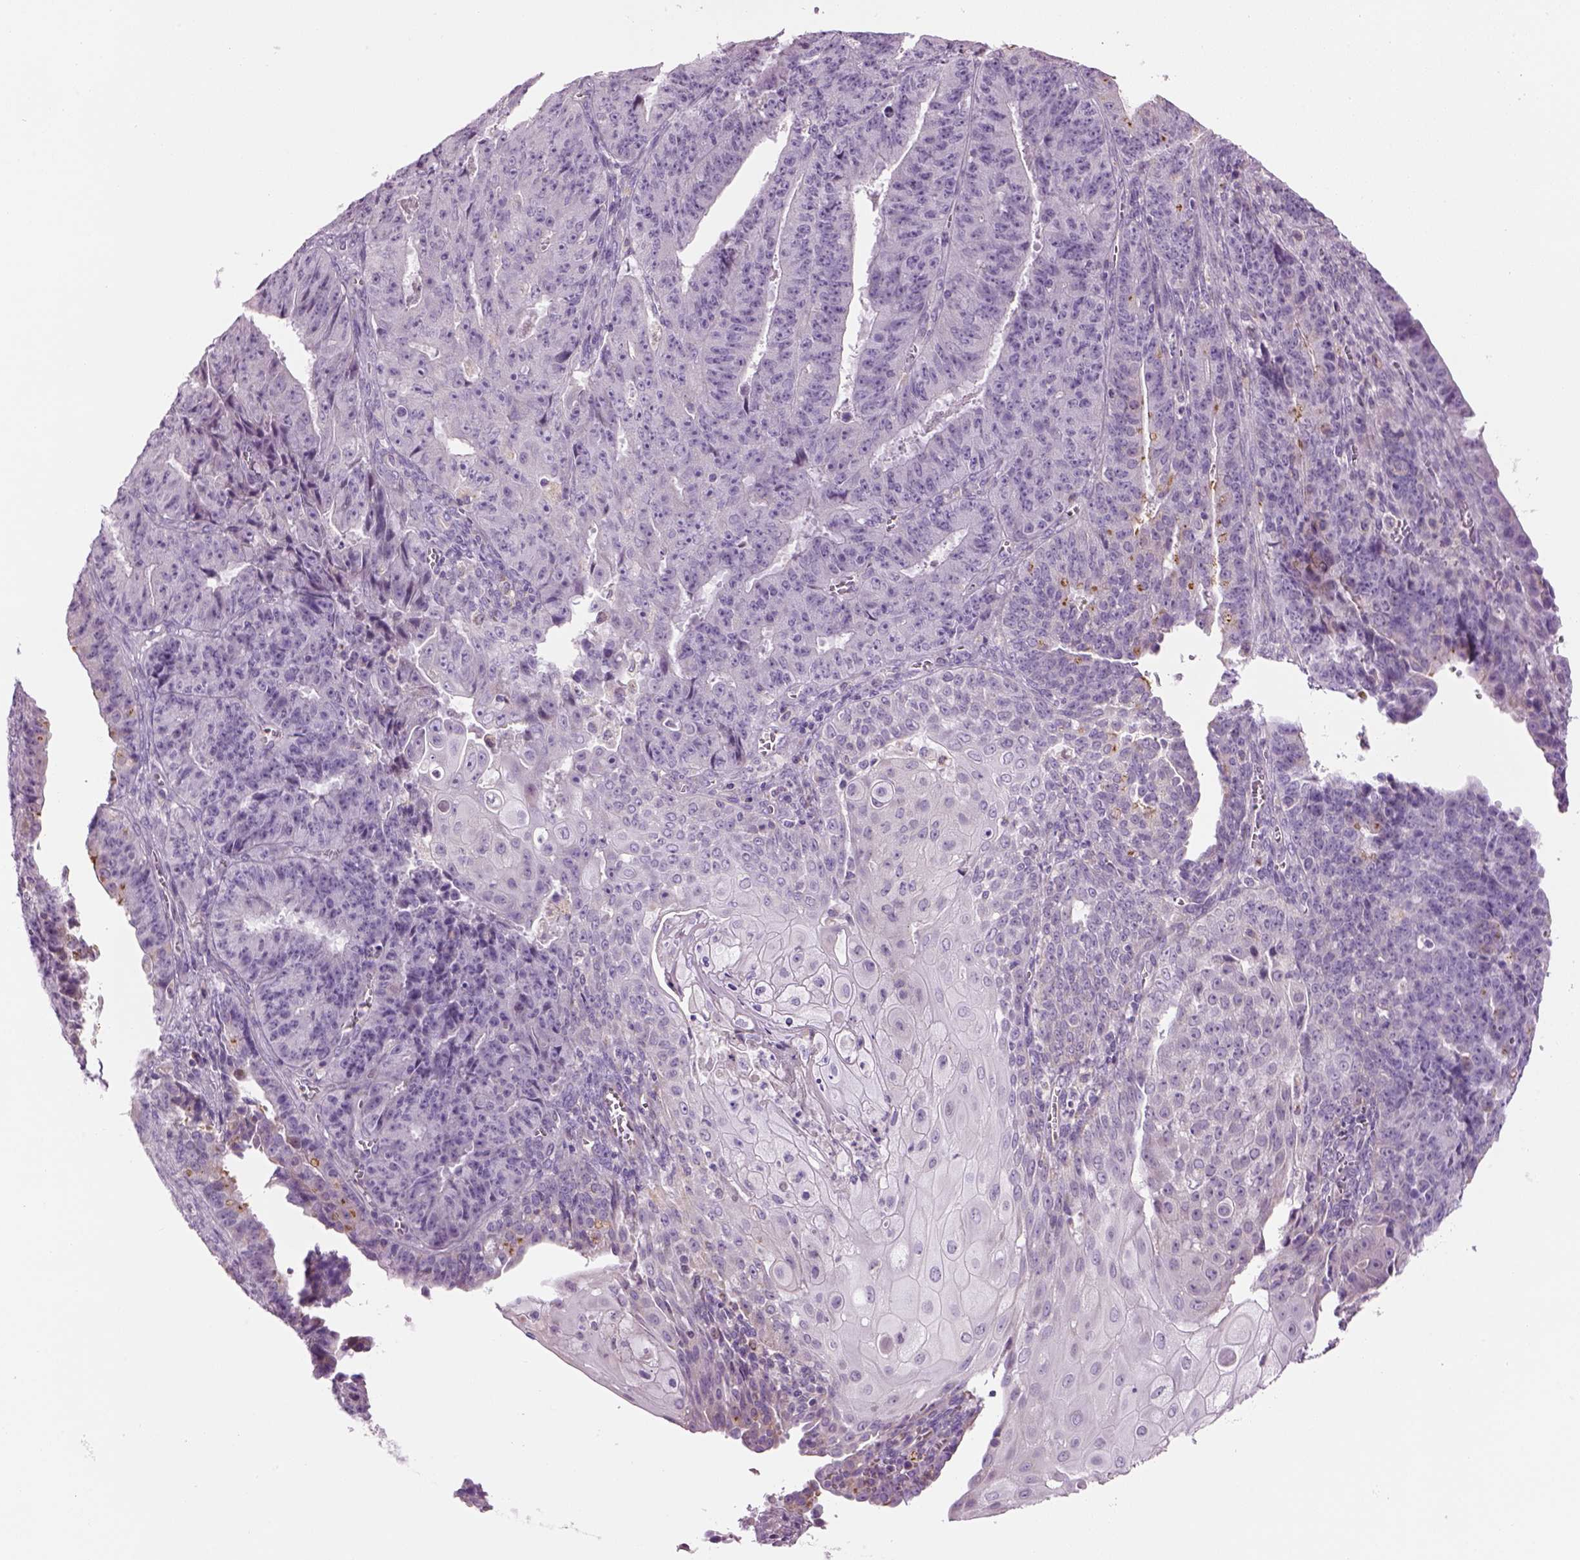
{"staining": {"intensity": "negative", "quantity": "none", "location": "none"}, "tissue": "ovarian cancer", "cell_type": "Tumor cells", "image_type": "cancer", "snomed": [{"axis": "morphology", "description": "Carcinoma, endometroid"}, {"axis": "topography", "description": "Ovary"}], "caption": "Immunohistochemistry (IHC) of endometroid carcinoma (ovarian) exhibits no expression in tumor cells. The staining was performed using DAB to visualize the protein expression in brown, while the nuclei were stained in blue with hematoxylin (Magnification: 20x).", "gene": "IFT52", "patient": {"sex": "female", "age": 42}}